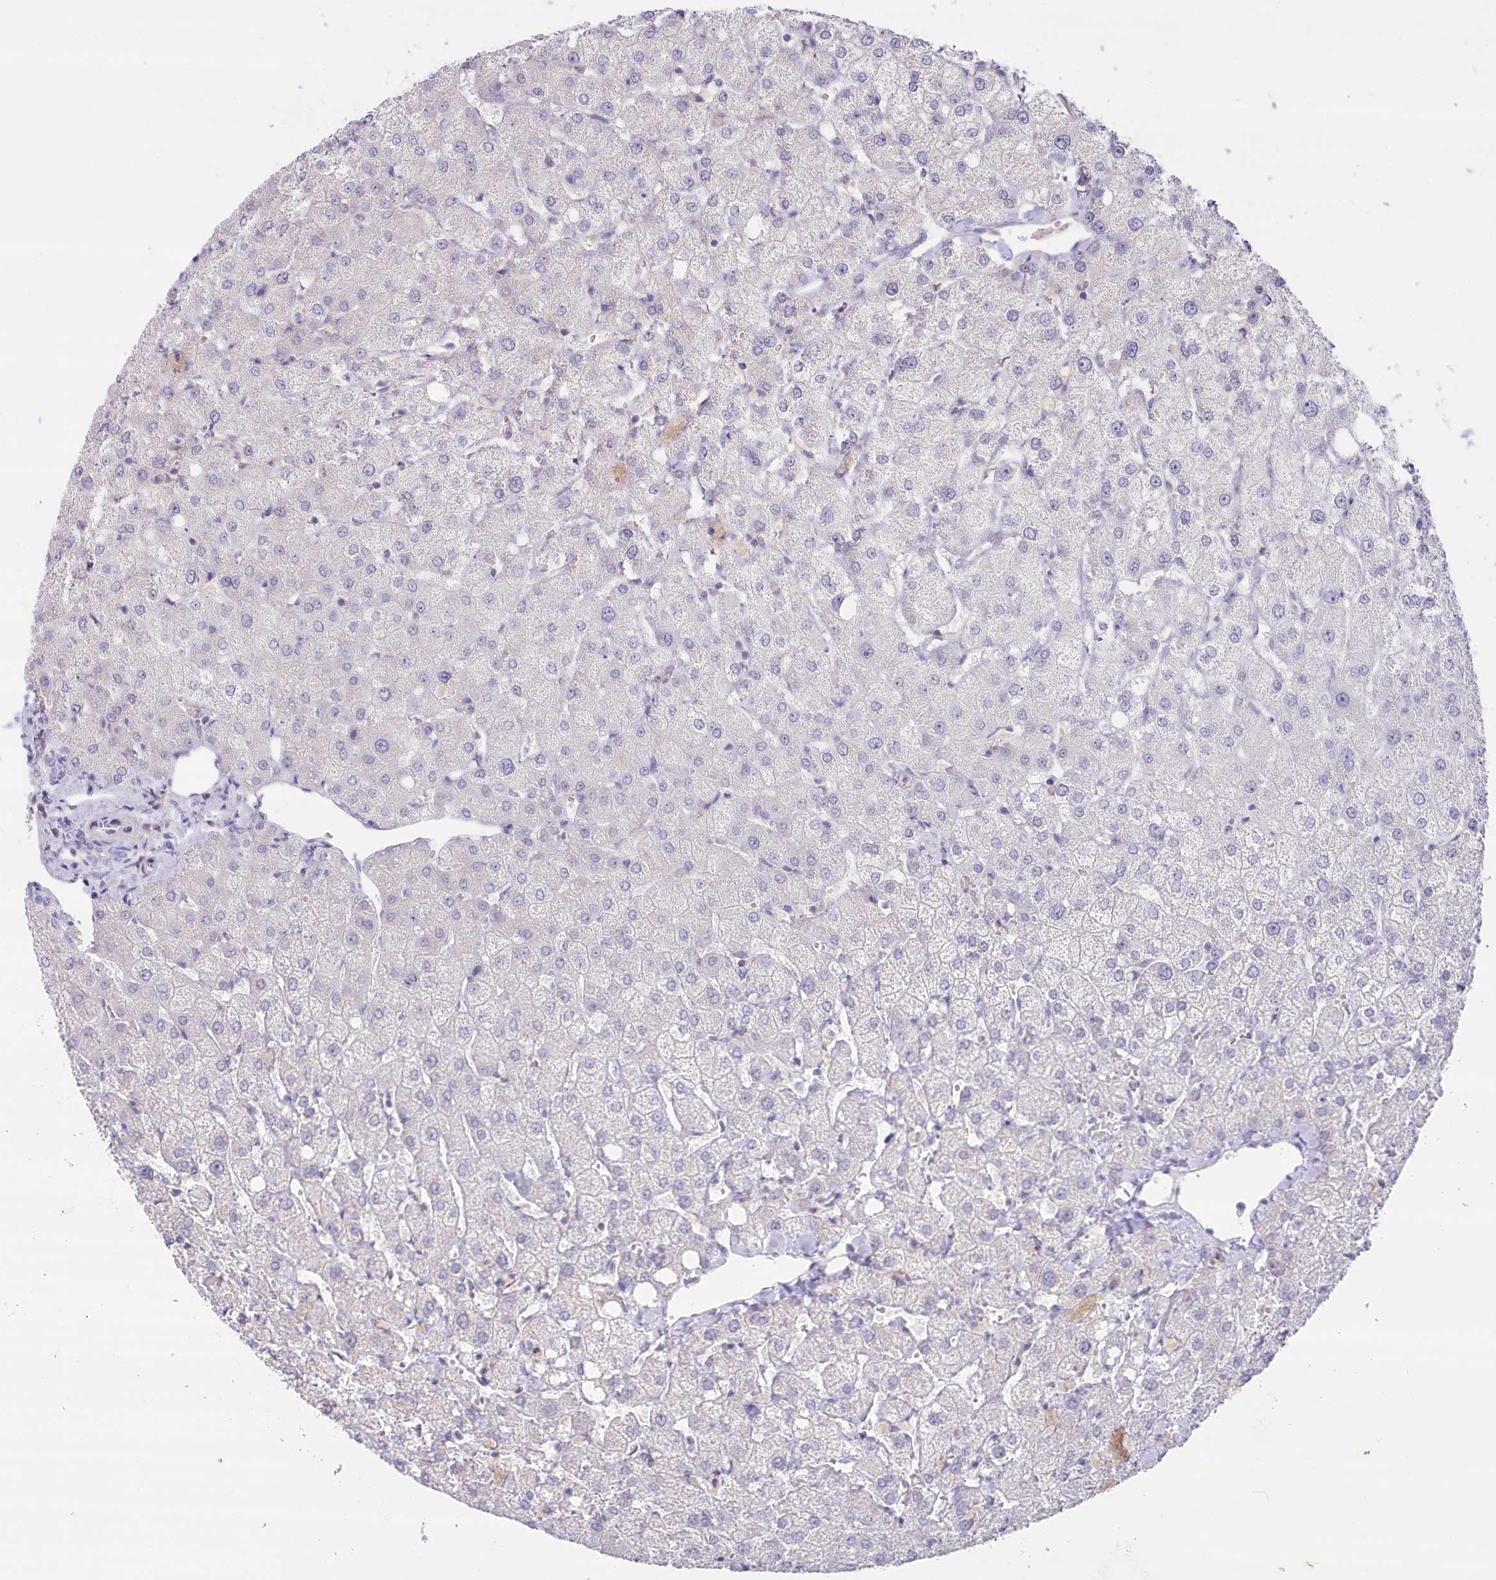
{"staining": {"intensity": "negative", "quantity": "none", "location": "none"}, "tissue": "liver", "cell_type": "Cholangiocytes", "image_type": "normal", "snomed": [{"axis": "morphology", "description": "Normal tissue, NOS"}, {"axis": "topography", "description": "Liver"}], "caption": "Immunohistochemistry (IHC) histopathology image of normal liver stained for a protein (brown), which exhibits no expression in cholangiocytes. (DAB (3,3'-diaminobenzidine) immunohistochemistry, high magnification).", "gene": "MYOZ1", "patient": {"sex": "female", "age": 54}}